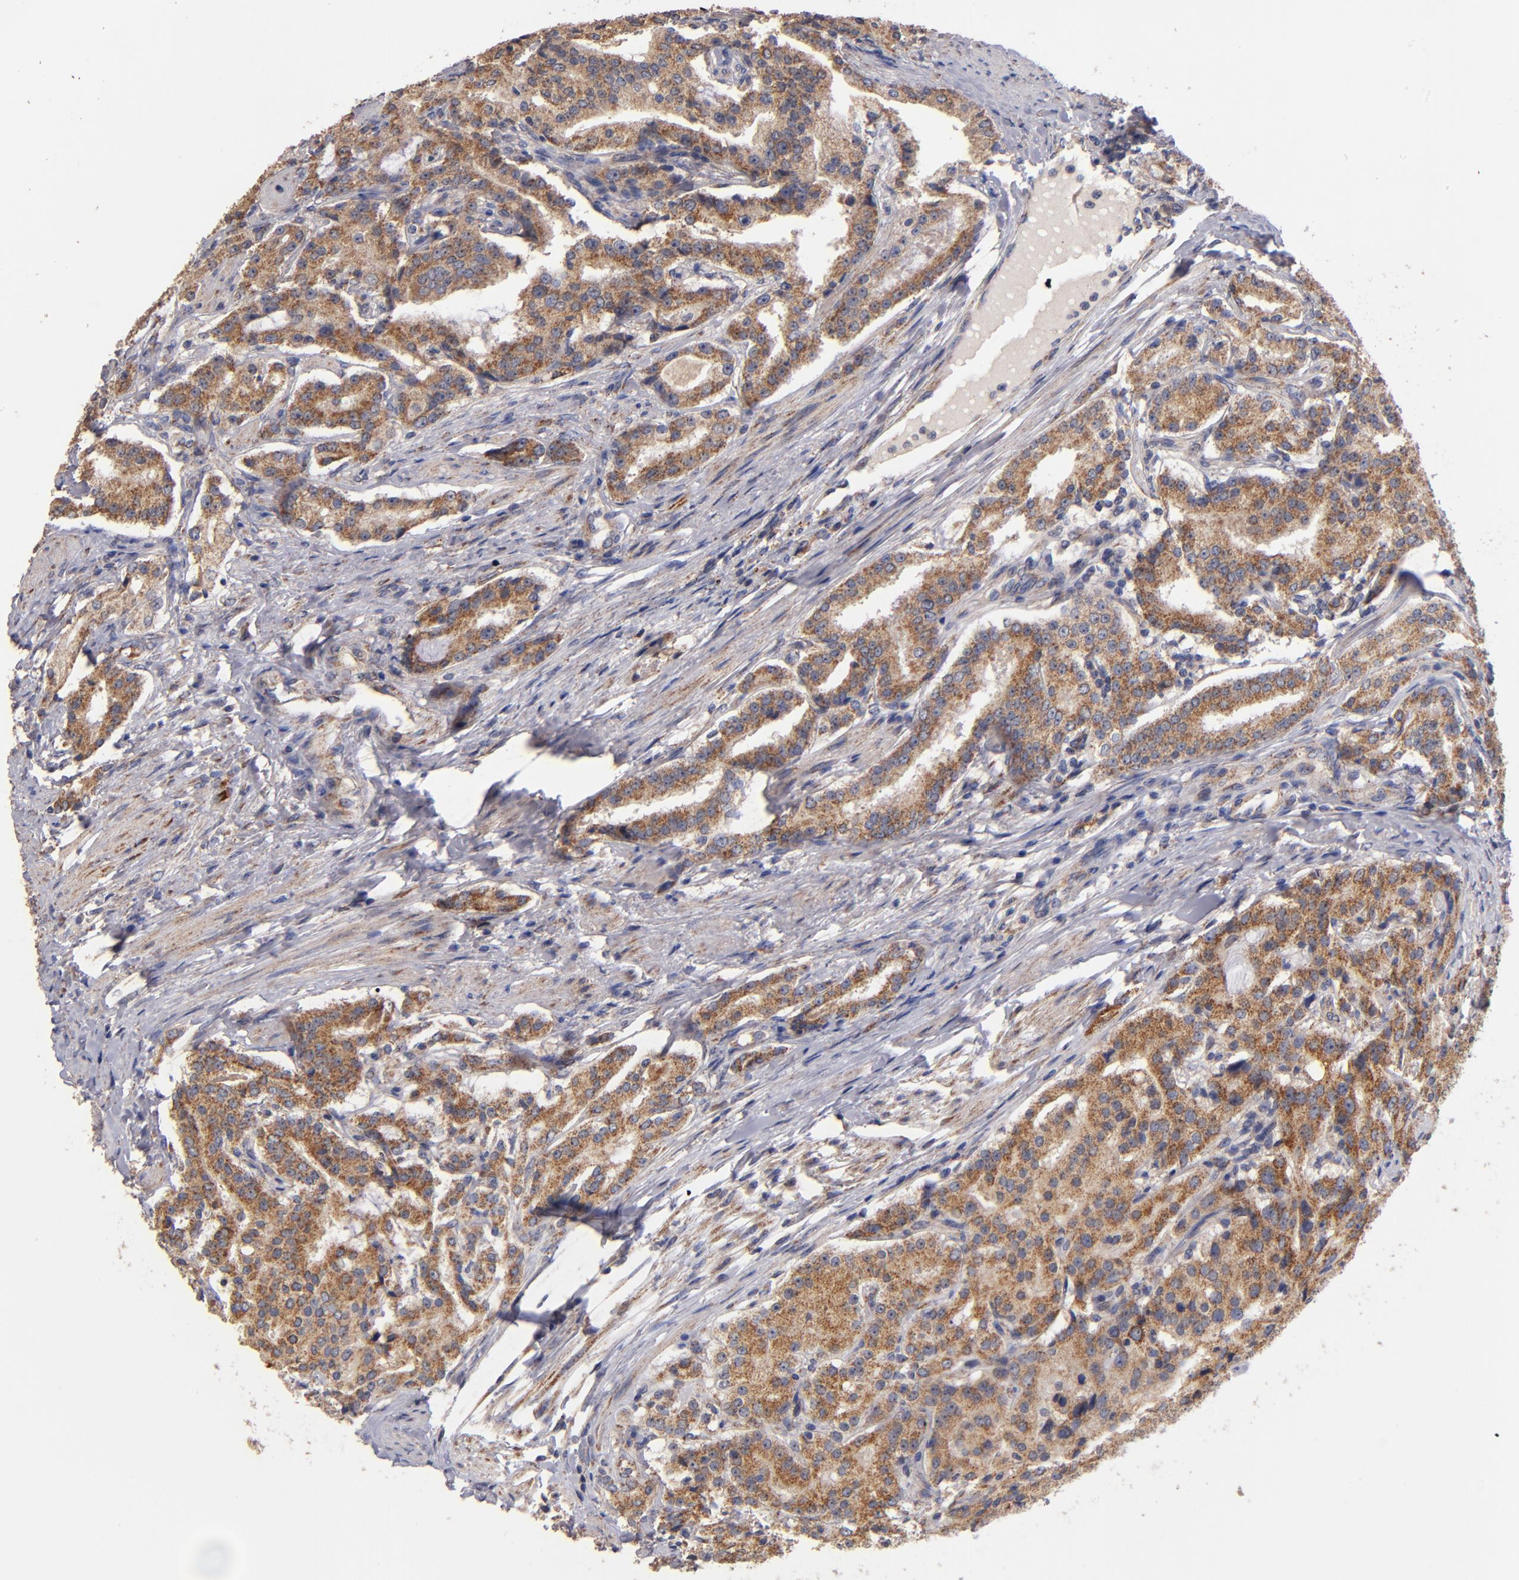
{"staining": {"intensity": "moderate", "quantity": ">75%", "location": "cytoplasmic/membranous"}, "tissue": "prostate cancer", "cell_type": "Tumor cells", "image_type": "cancer", "snomed": [{"axis": "morphology", "description": "Adenocarcinoma, Medium grade"}, {"axis": "topography", "description": "Prostate"}], "caption": "Adenocarcinoma (medium-grade) (prostate) tissue exhibits moderate cytoplasmic/membranous positivity in about >75% of tumor cells, visualized by immunohistochemistry. The staining was performed using DAB (3,3'-diaminobenzidine), with brown indicating positive protein expression. Nuclei are stained blue with hematoxylin.", "gene": "DIABLO", "patient": {"sex": "male", "age": 72}}